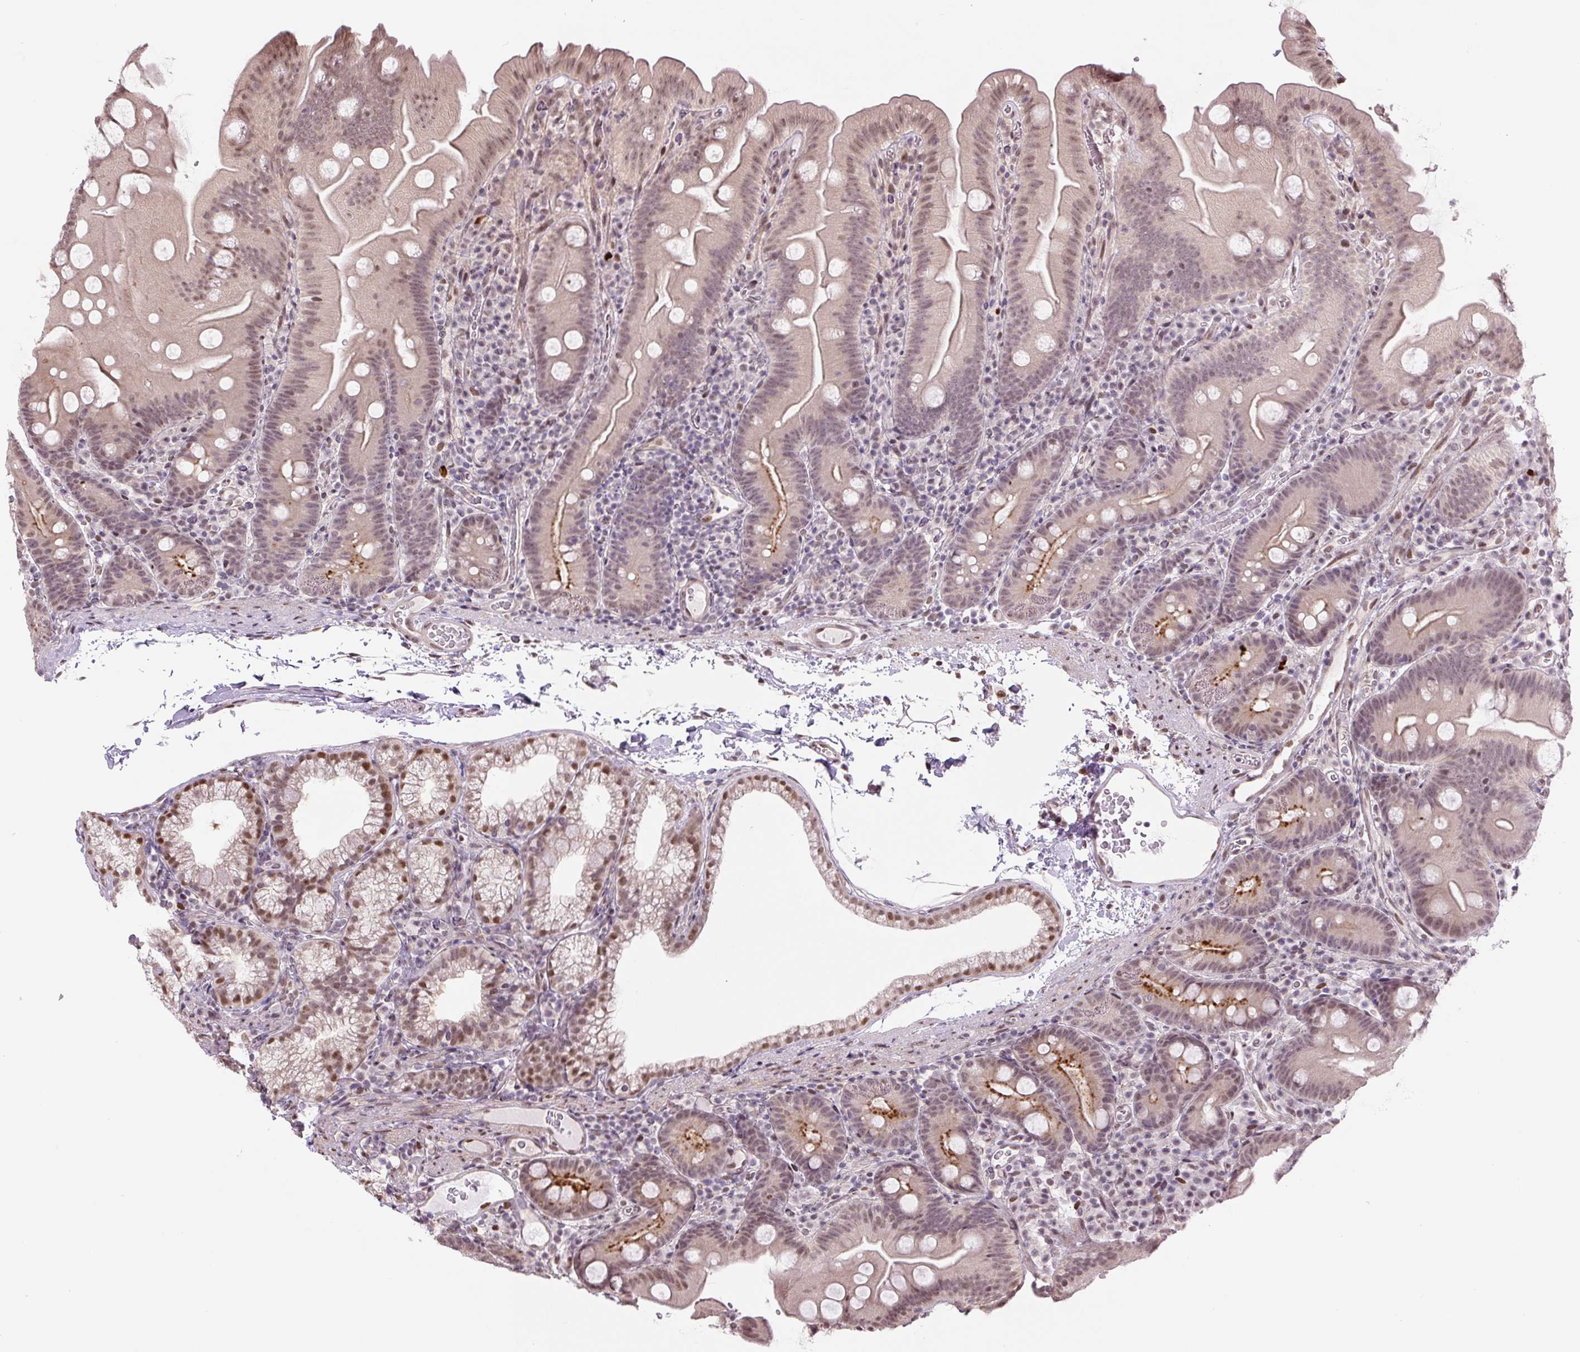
{"staining": {"intensity": "moderate", "quantity": "25%-75%", "location": "cytoplasmic/membranous,nuclear"}, "tissue": "small intestine", "cell_type": "Glandular cells", "image_type": "normal", "snomed": [{"axis": "morphology", "description": "Normal tissue, NOS"}, {"axis": "topography", "description": "Small intestine"}], "caption": "Human small intestine stained with a brown dye demonstrates moderate cytoplasmic/membranous,nuclear positive expression in approximately 25%-75% of glandular cells.", "gene": "TCFL5", "patient": {"sex": "female", "age": 68}}